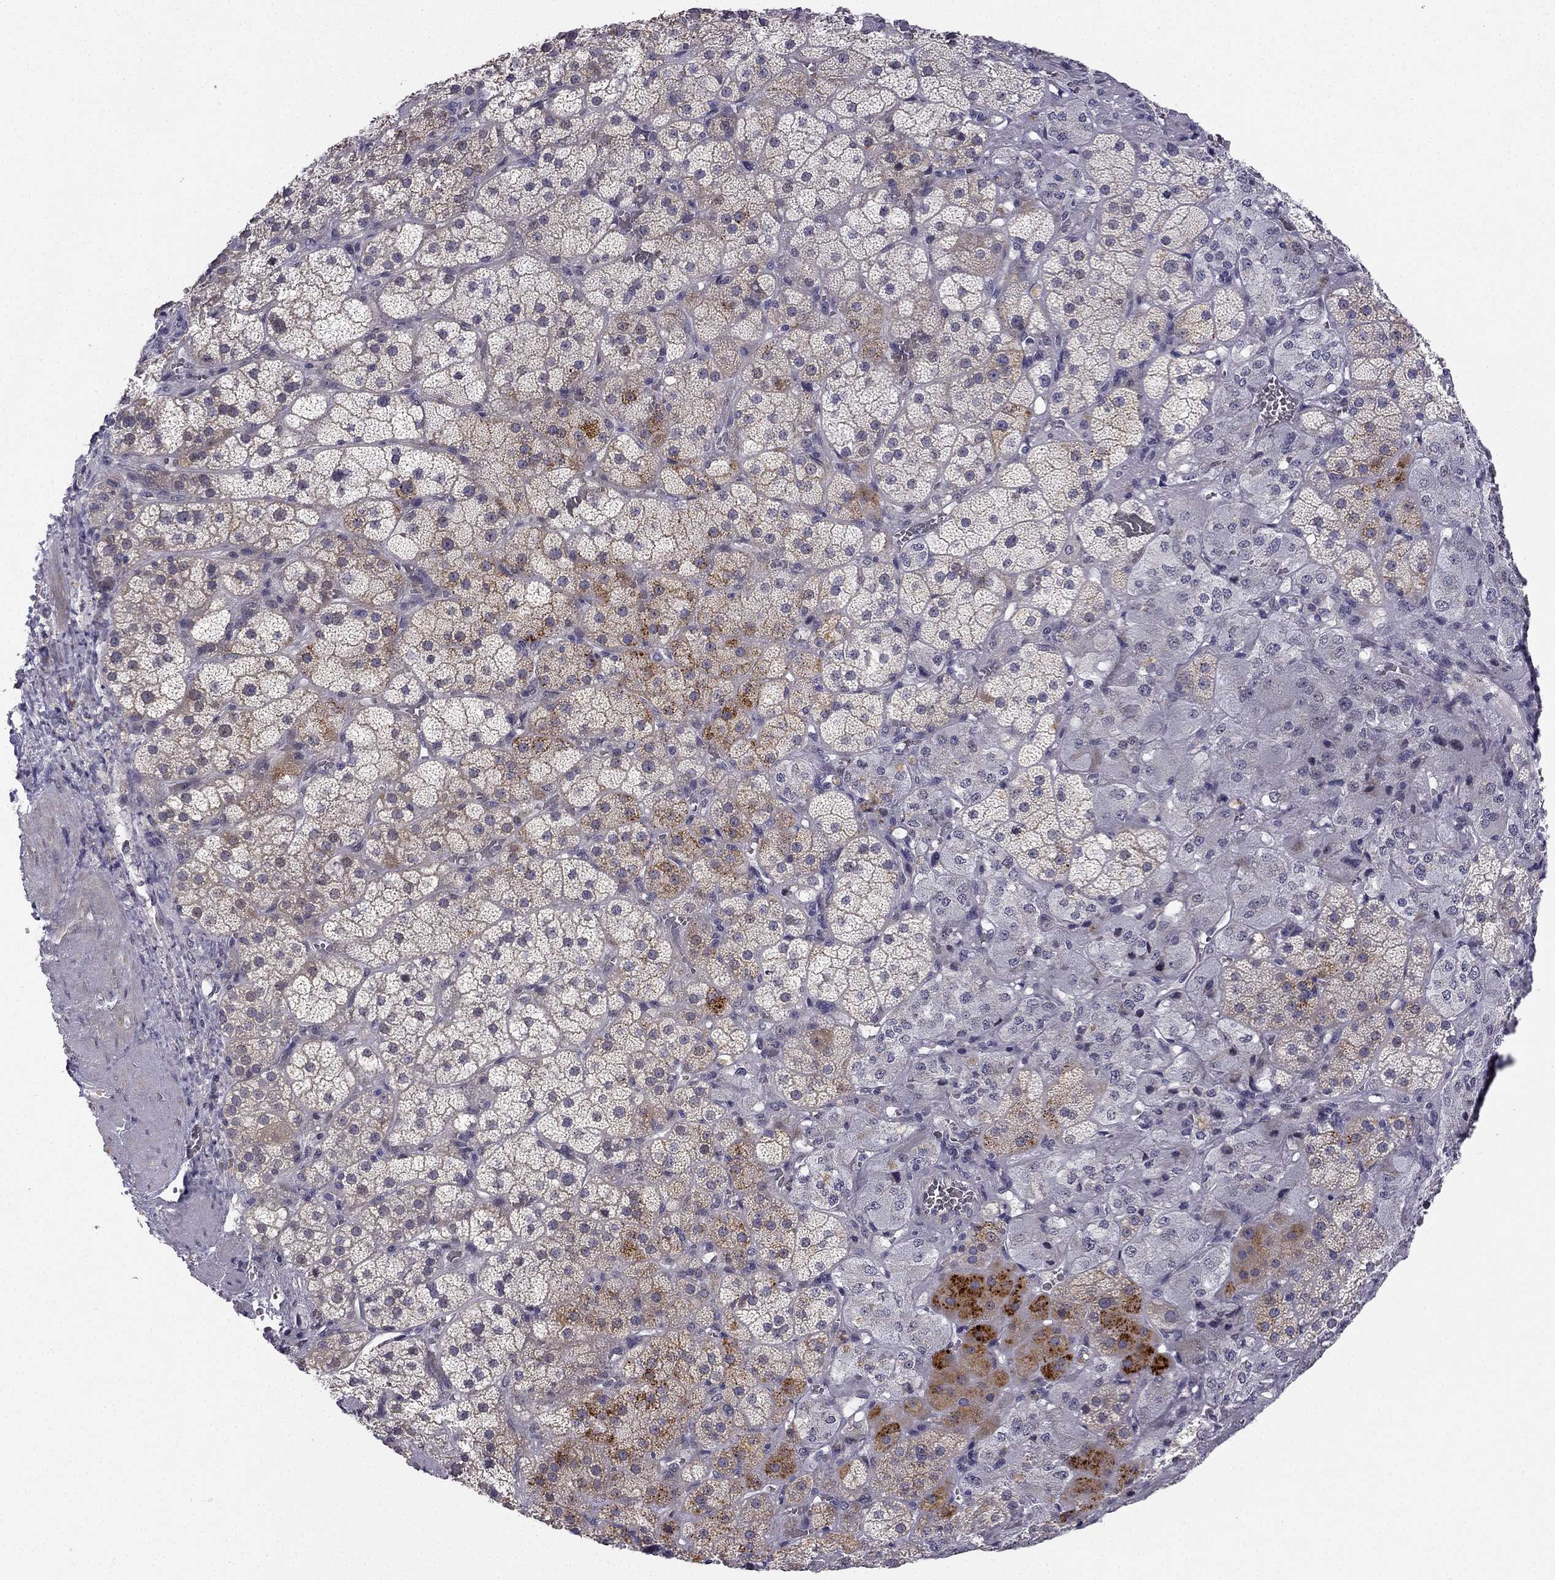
{"staining": {"intensity": "moderate", "quantity": "<25%", "location": "cytoplasmic/membranous"}, "tissue": "adrenal gland", "cell_type": "Glandular cells", "image_type": "normal", "snomed": [{"axis": "morphology", "description": "Normal tissue, NOS"}, {"axis": "topography", "description": "Adrenal gland"}], "caption": "This micrograph displays immunohistochemistry (IHC) staining of normal human adrenal gland, with low moderate cytoplasmic/membranous expression in approximately <25% of glandular cells.", "gene": "CHST8", "patient": {"sex": "male", "age": 57}}